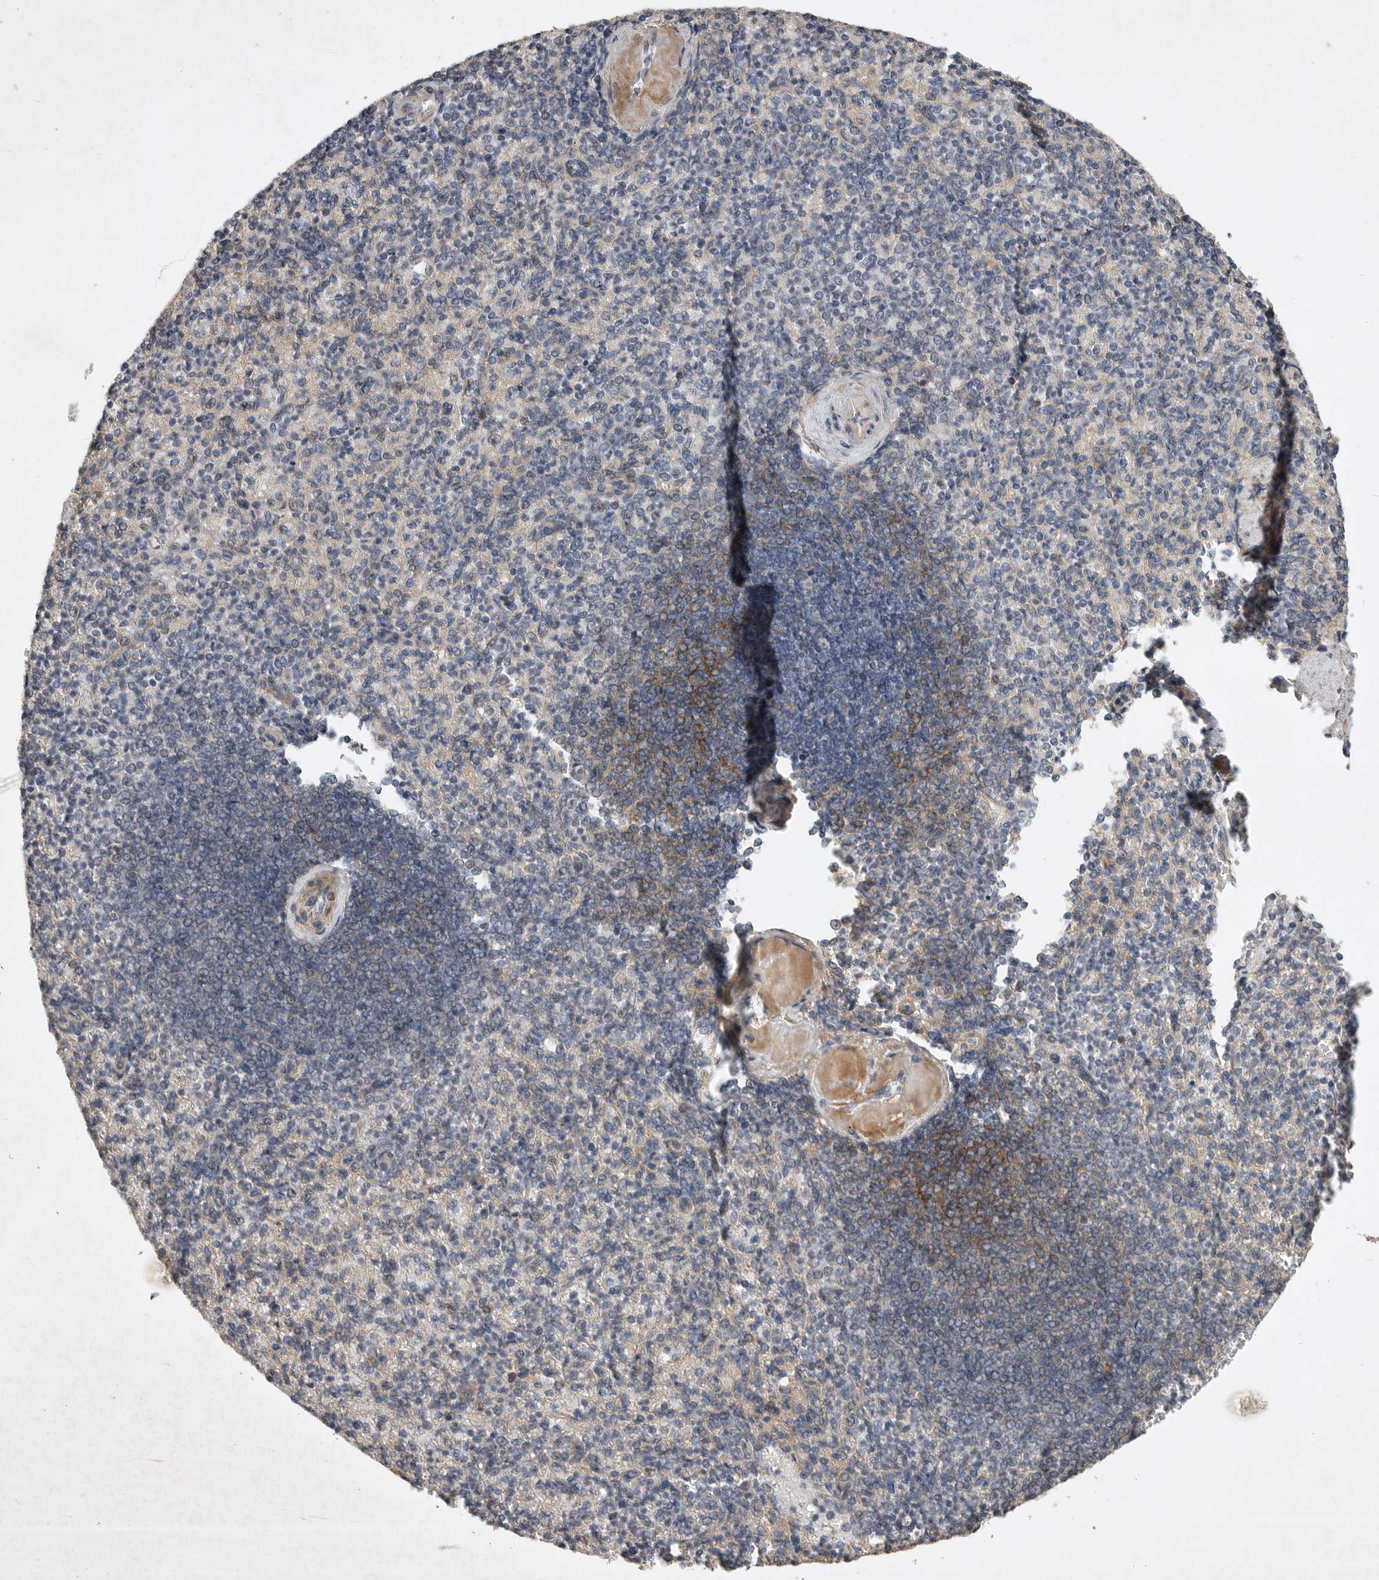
{"staining": {"intensity": "negative", "quantity": "none", "location": "none"}, "tissue": "spleen", "cell_type": "Cells in red pulp", "image_type": "normal", "snomed": [{"axis": "morphology", "description": "Normal tissue, NOS"}, {"axis": "topography", "description": "Spleen"}], "caption": "IHC image of normal spleen stained for a protein (brown), which reveals no staining in cells in red pulp. Brightfield microscopy of immunohistochemistry (IHC) stained with DAB (brown) and hematoxylin (blue), captured at high magnification.", "gene": "EDEM3", "patient": {"sex": "female", "age": 74}}